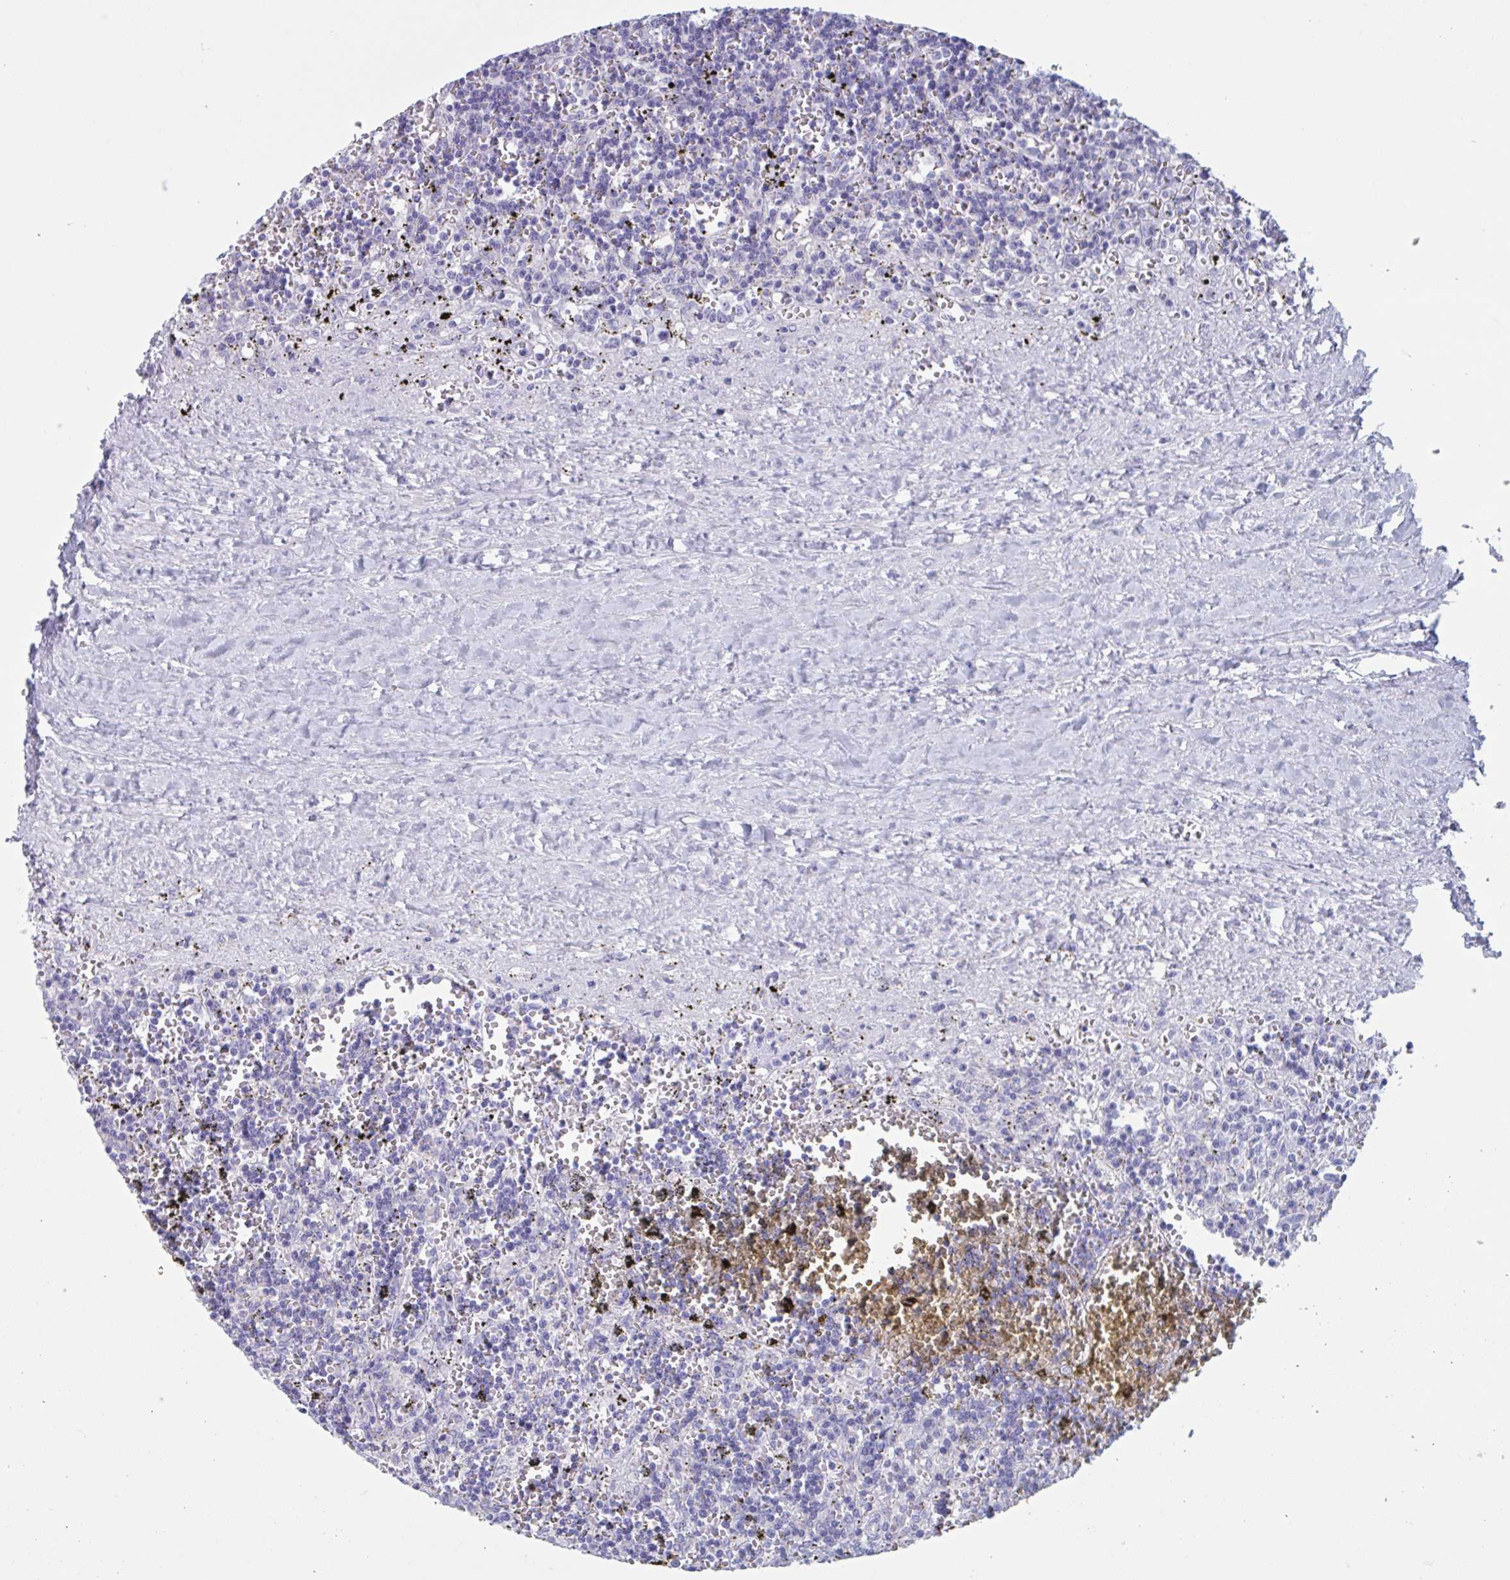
{"staining": {"intensity": "negative", "quantity": "none", "location": "none"}, "tissue": "lymphoma", "cell_type": "Tumor cells", "image_type": "cancer", "snomed": [{"axis": "morphology", "description": "Malignant lymphoma, non-Hodgkin's type, Low grade"}, {"axis": "topography", "description": "Spleen"}], "caption": "Malignant lymphoma, non-Hodgkin's type (low-grade) stained for a protein using immunohistochemistry (IHC) displays no staining tumor cells.", "gene": "HSD11B2", "patient": {"sex": "male", "age": 60}}